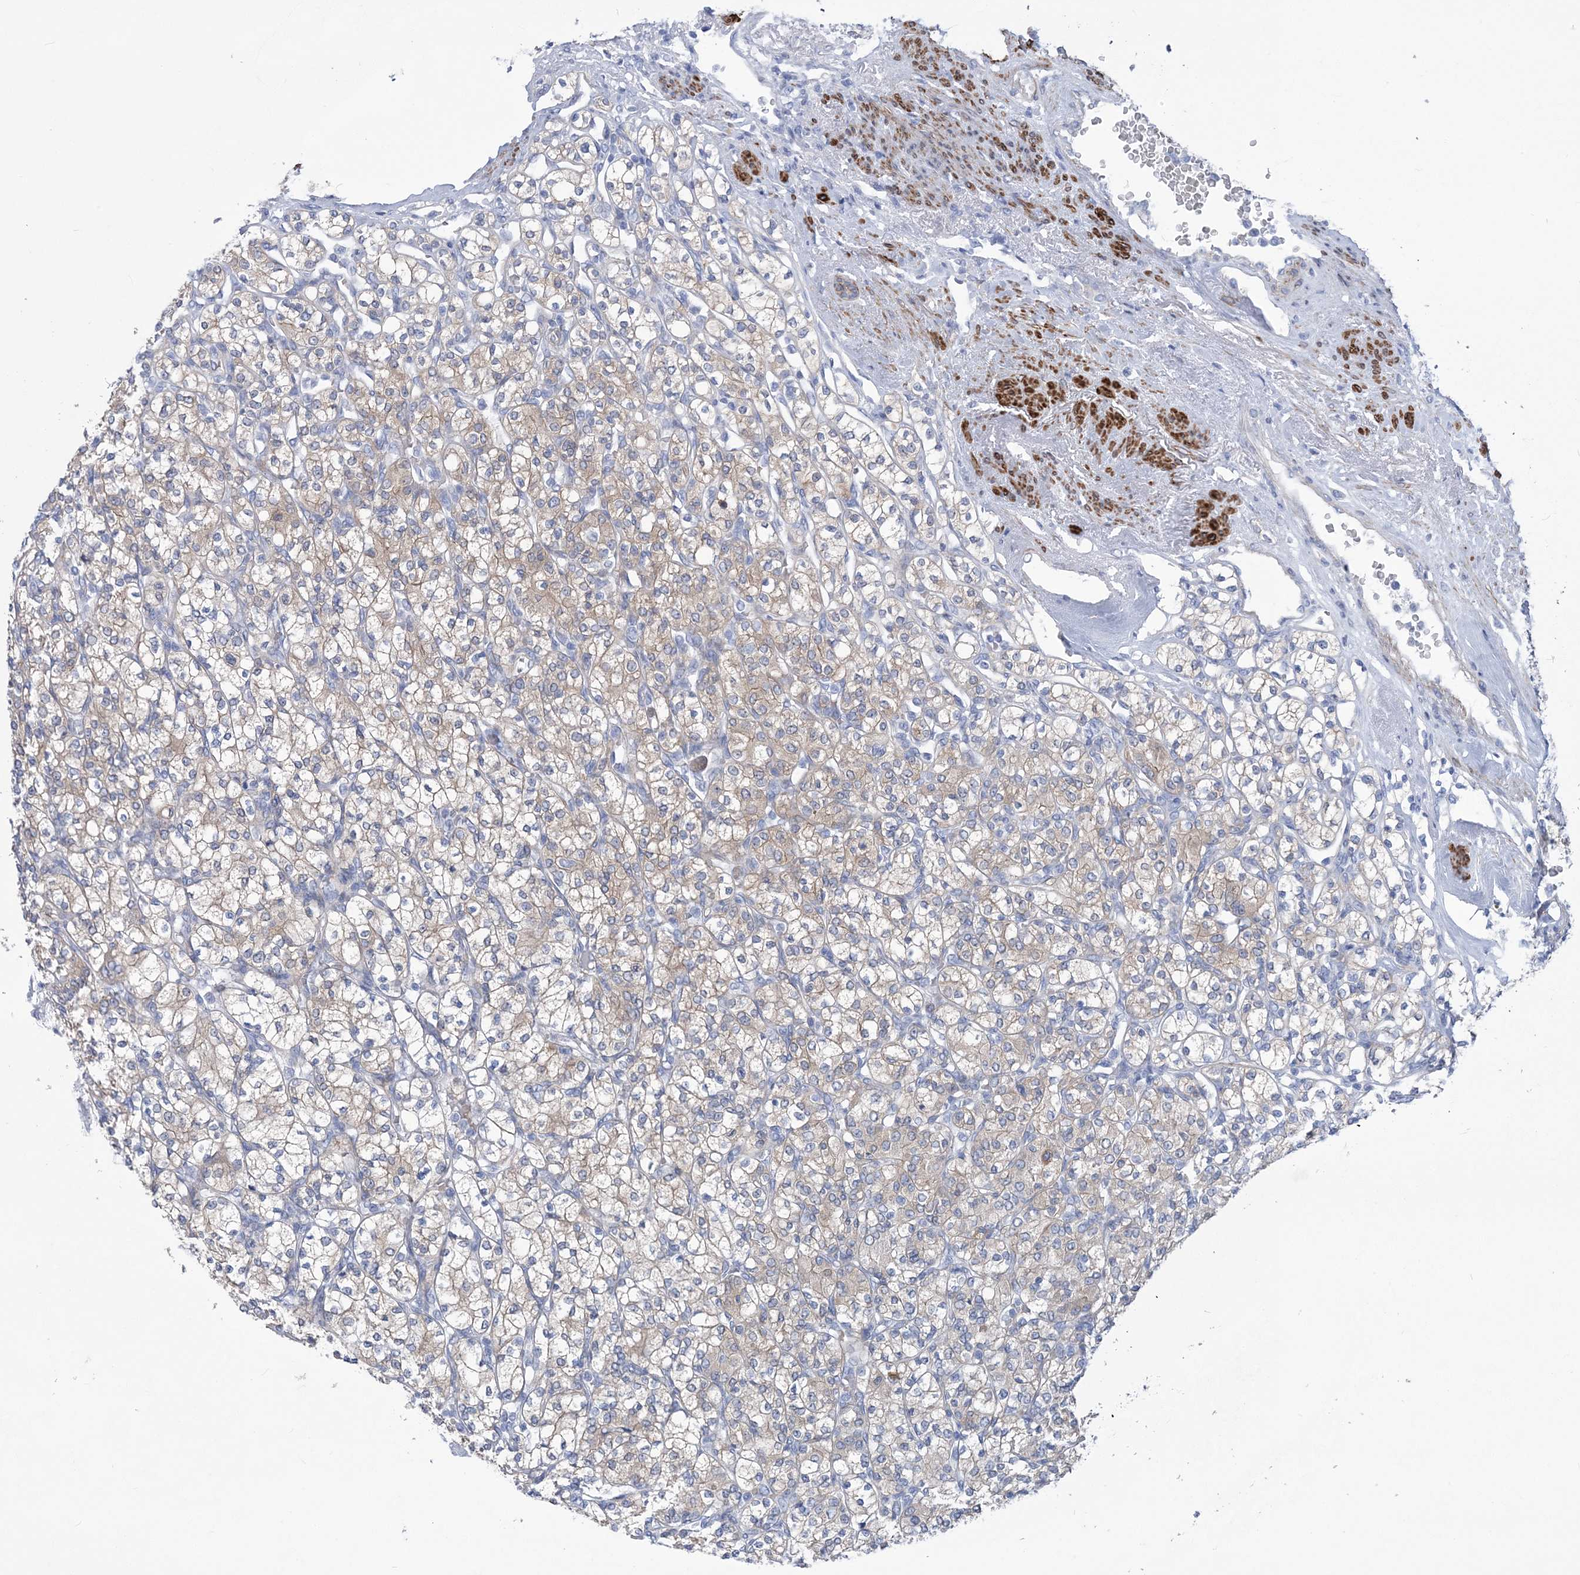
{"staining": {"intensity": "weak", "quantity": "25%-75%", "location": "cytoplasmic/membranous"}, "tissue": "renal cancer", "cell_type": "Tumor cells", "image_type": "cancer", "snomed": [{"axis": "morphology", "description": "Adenocarcinoma, NOS"}, {"axis": "topography", "description": "Kidney"}], "caption": "Tumor cells demonstrate low levels of weak cytoplasmic/membranous expression in about 25%-75% of cells in human renal cancer.", "gene": "WDR74", "patient": {"sex": "male", "age": 77}}